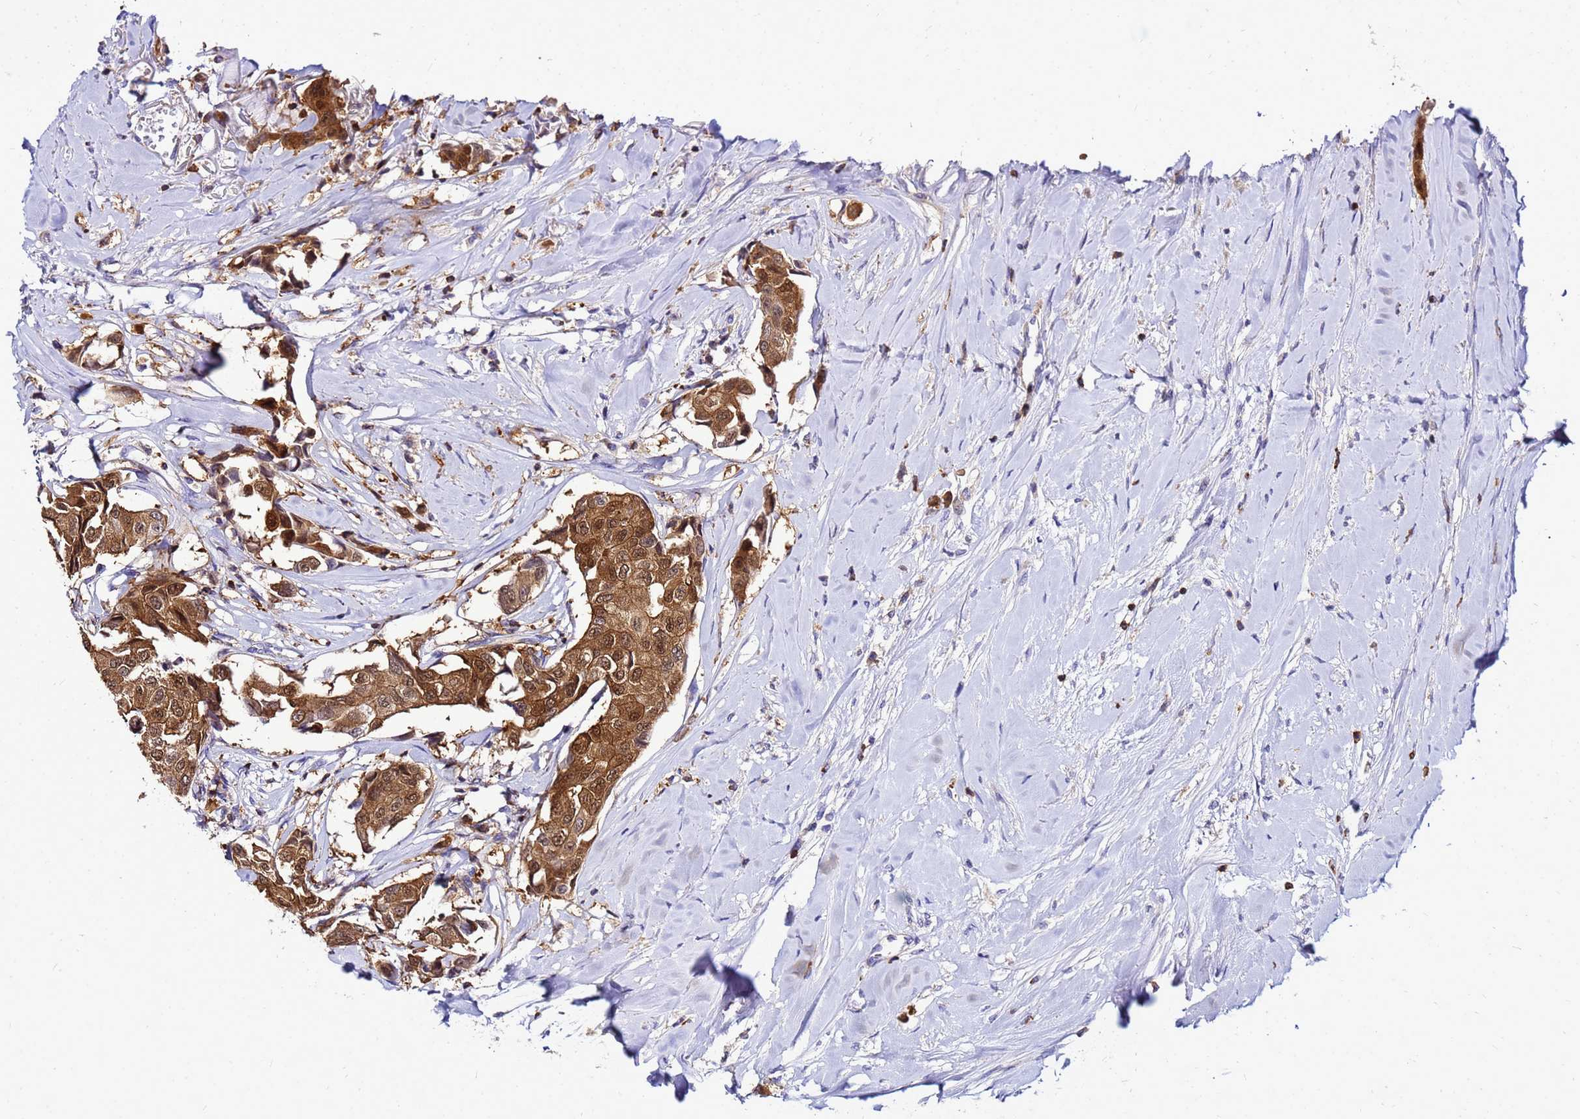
{"staining": {"intensity": "moderate", "quantity": ">75%", "location": "cytoplasmic/membranous,nuclear"}, "tissue": "breast cancer", "cell_type": "Tumor cells", "image_type": "cancer", "snomed": [{"axis": "morphology", "description": "Duct carcinoma"}, {"axis": "topography", "description": "Breast"}], "caption": "Immunohistochemical staining of breast intraductal carcinoma reveals moderate cytoplasmic/membranous and nuclear protein positivity in approximately >75% of tumor cells.", "gene": "DBNDD2", "patient": {"sex": "female", "age": 80}}